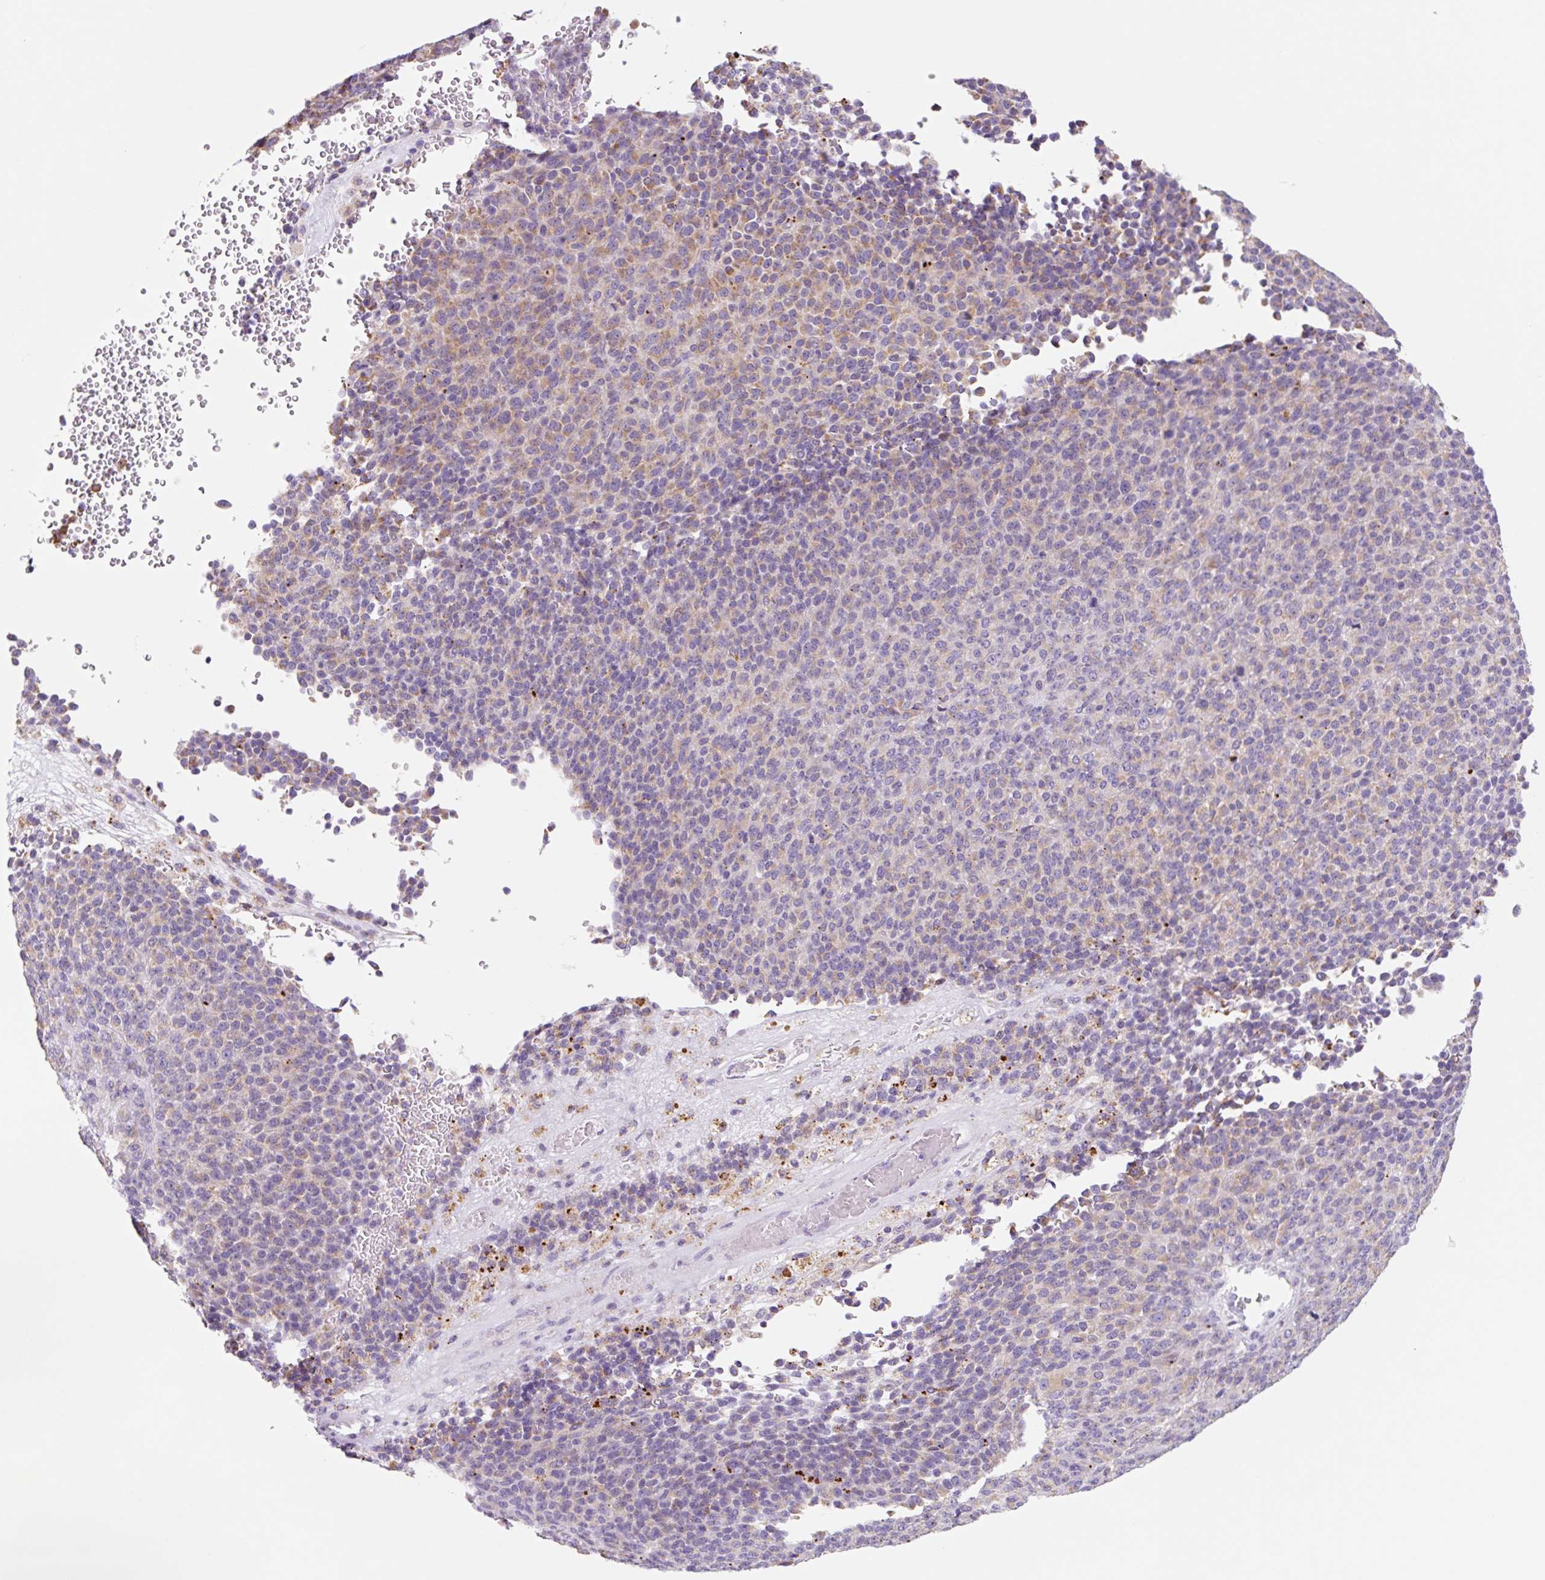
{"staining": {"intensity": "moderate", "quantity": "25%-75%", "location": "cytoplasmic/membranous"}, "tissue": "melanoma", "cell_type": "Tumor cells", "image_type": "cancer", "snomed": [{"axis": "morphology", "description": "Malignant melanoma, Metastatic site"}, {"axis": "topography", "description": "Brain"}], "caption": "This micrograph demonstrates IHC staining of human melanoma, with medium moderate cytoplasmic/membranous staining in about 25%-75% of tumor cells.", "gene": "CLEC3A", "patient": {"sex": "female", "age": 56}}